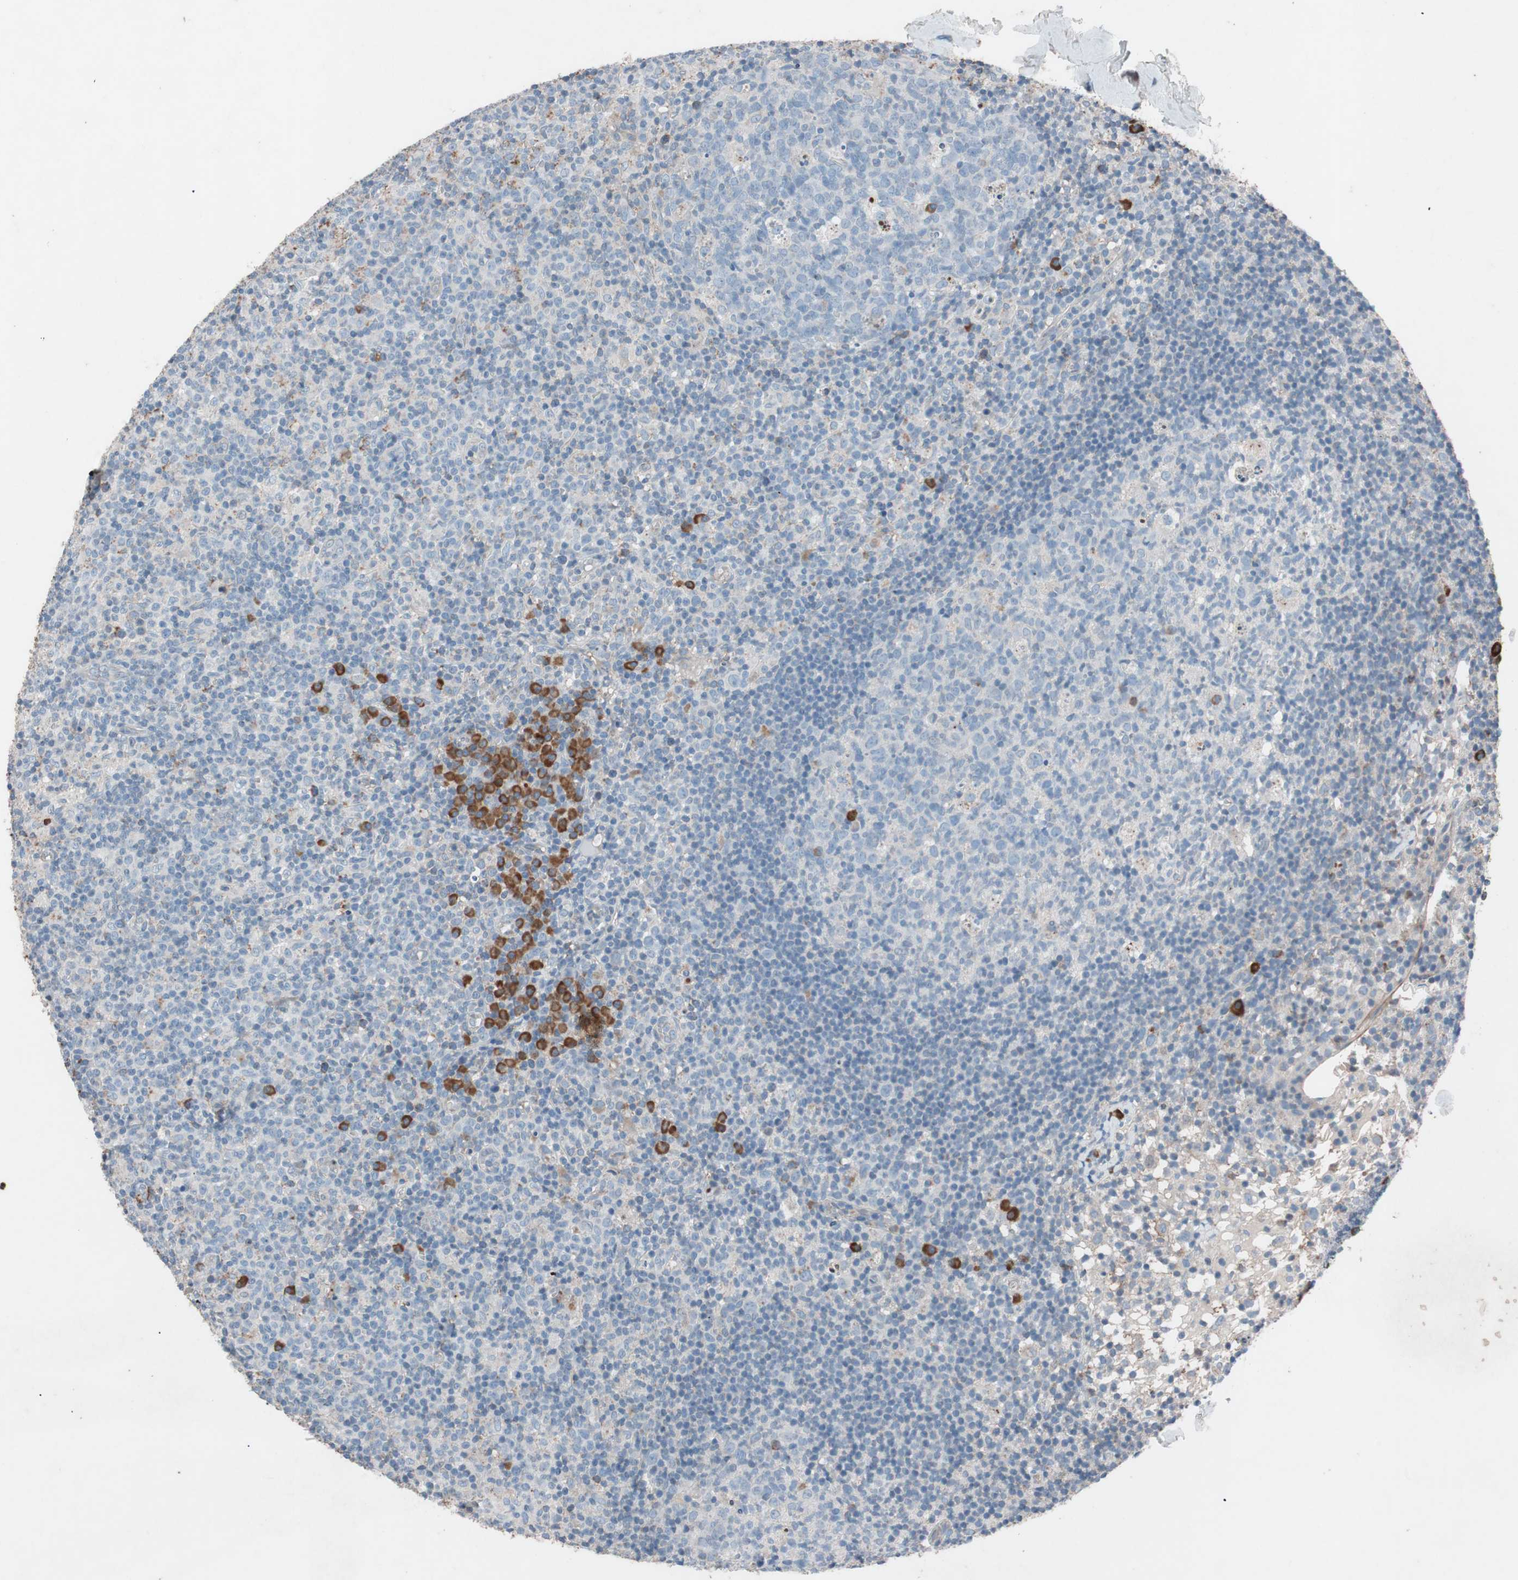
{"staining": {"intensity": "moderate", "quantity": "<25%", "location": "cytoplasmic/membranous"}, "tissue": "lymph node", "cell_type": "Germinal center cells", "image_type": "normal", "snomed": [{"axis": "morphology", "description": "Normal tissue, NOS"}, {"axis": "morphology", "description": "Inflammation, NOS"}, {"axis": "topography", "description": "Lymph node"}], "caption": "Immunohistochemistry (IHC) of unremarkable lymph node demonstrates low levels of moderate cytoplasmic/membranous expression in about <25% of germinal center cells.", "gene": "GRB7", "patient": {"sex": "male", "age": 55}}